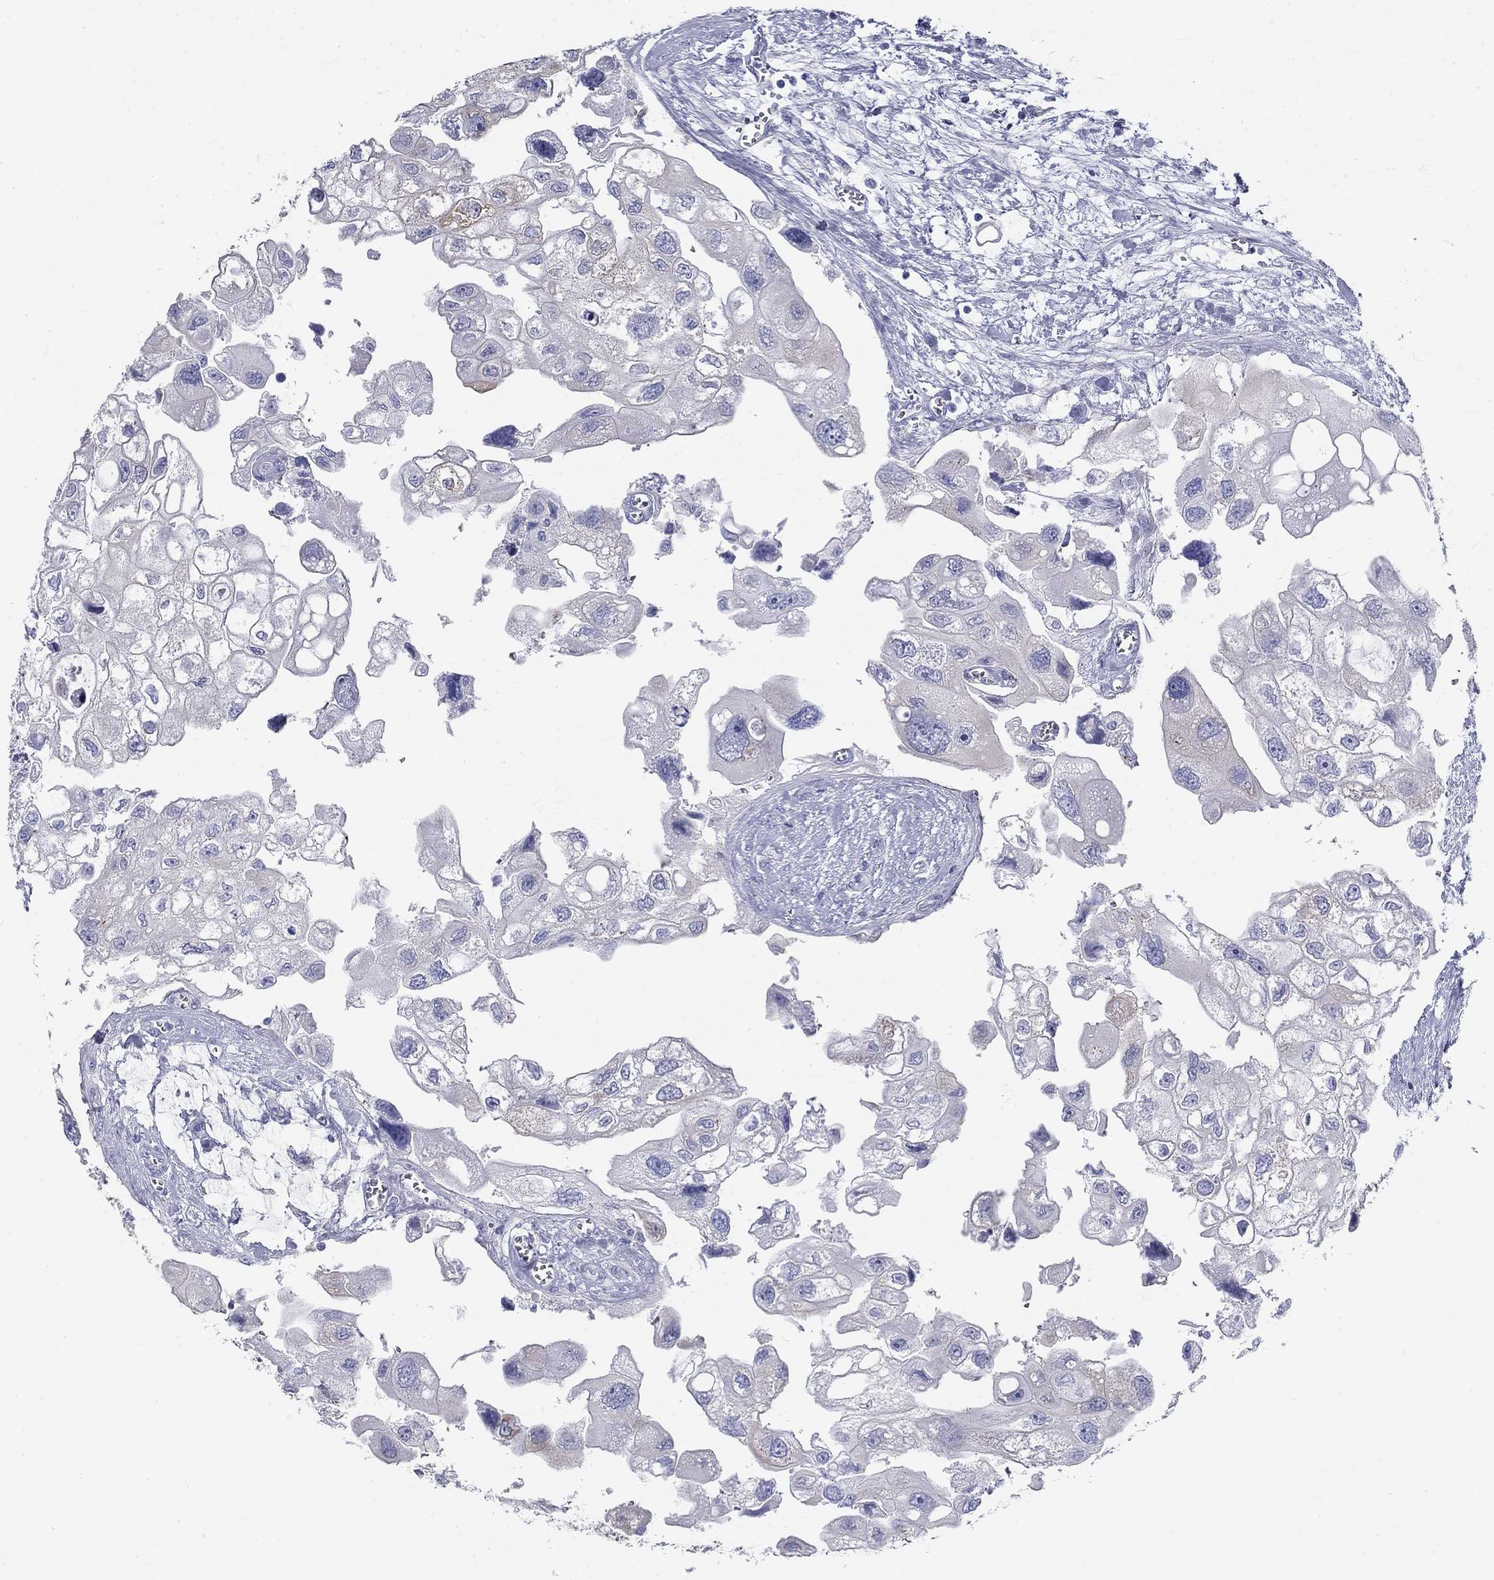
{"staining": {"intensity": "negative", "quantity": "none", "location": "none"}, "tissue": "urothelial cancer", "cell_type": "Tumor cells", "image_type": "cancer", "snomed": [{"axis": "morphology", "description": "Urothelial carcinoma, High grade"}, {"axis": "topography", "description": "Urinary bladder"}], "caption": "Urothelial cancer stained for a protein using immunohistochemistry exhibits no staining tumor cells.", "gene": "GALNTL5", "patient": {"sex": "male", "age": 59}}